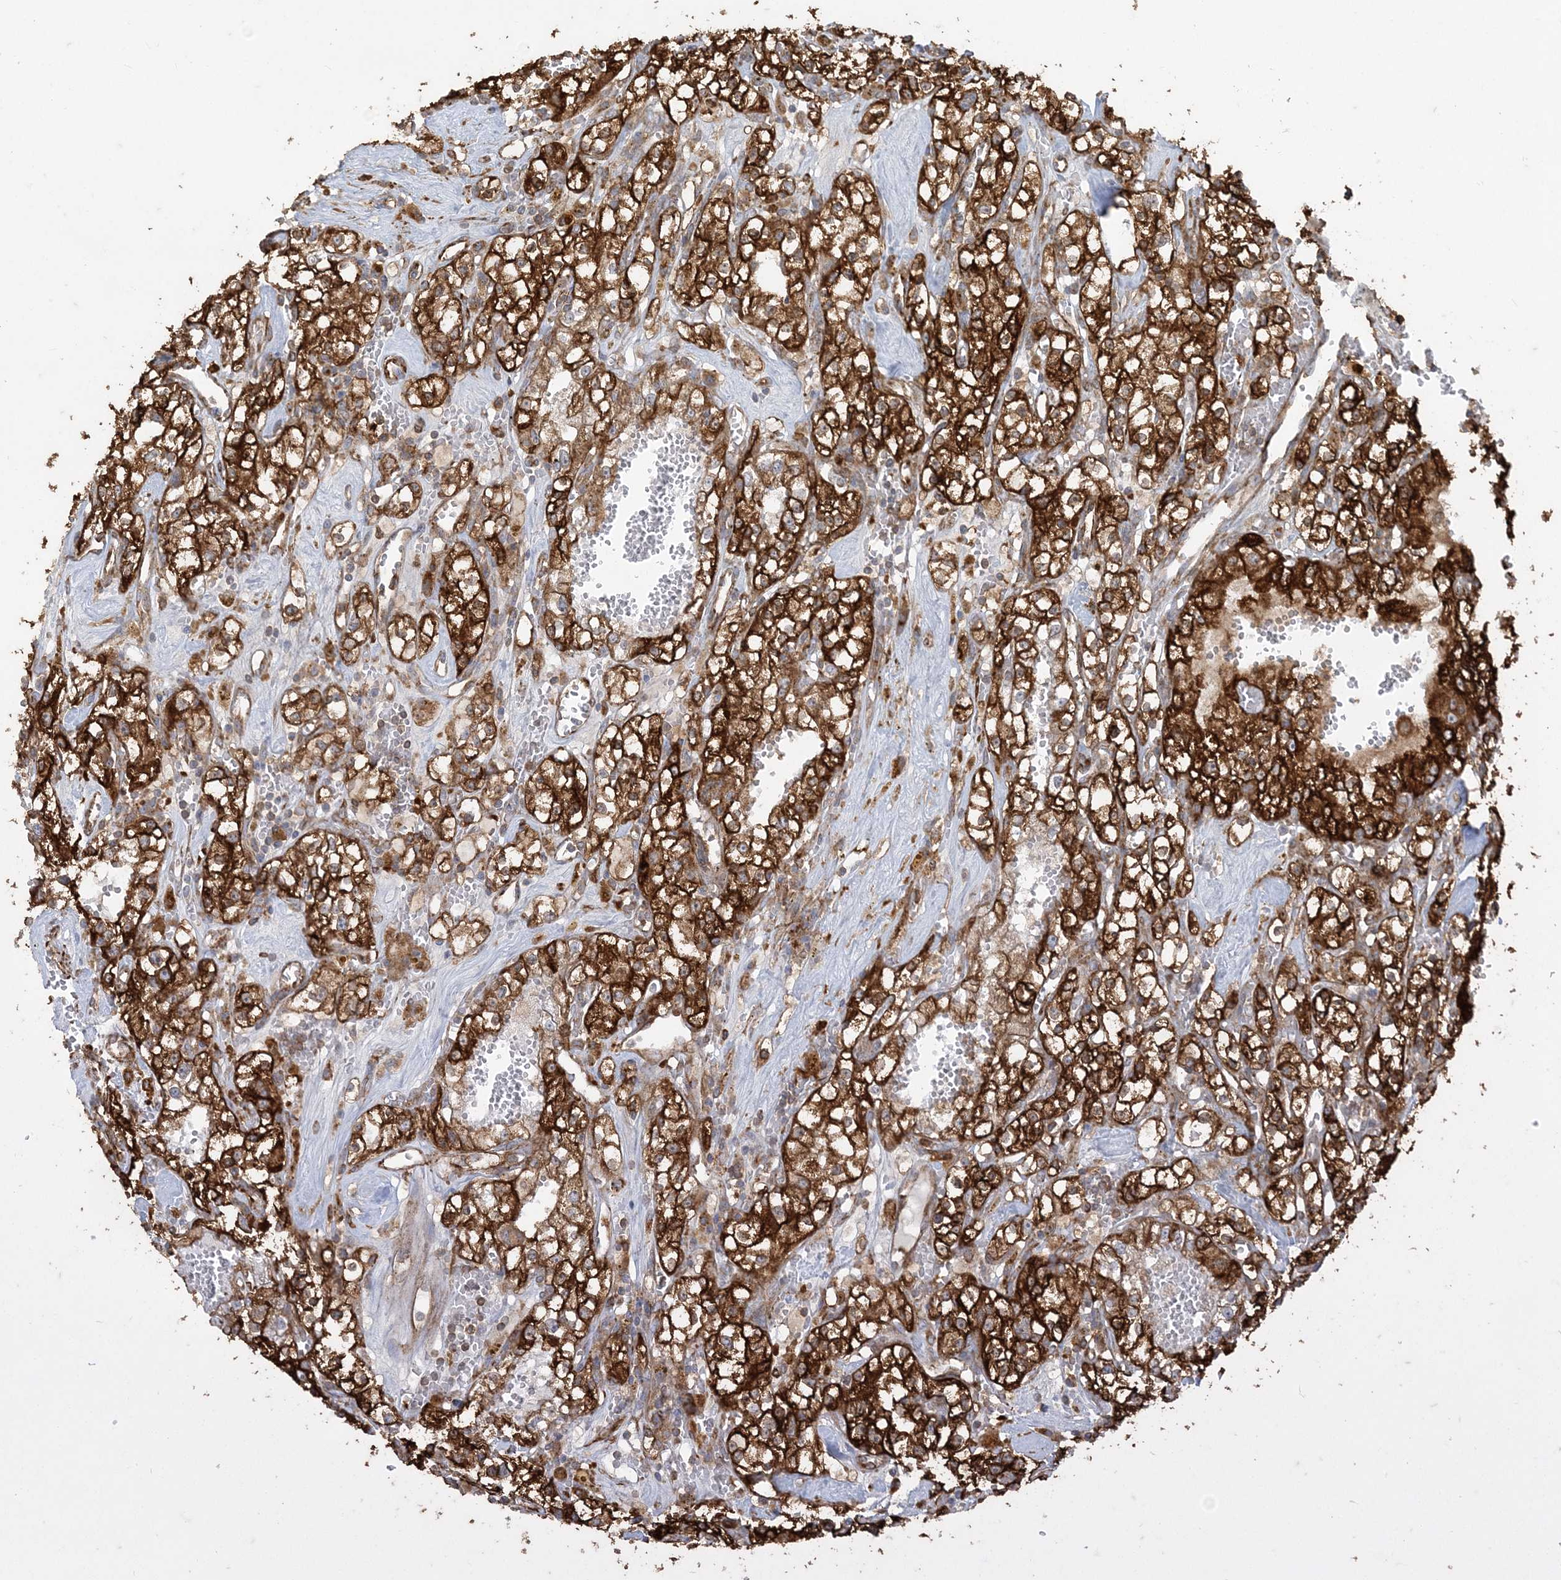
{"staining": {"intensity": "strong", "quantity": ">75%", "location": "cytoplasmic/membranous"}, "tissue": "renal cancer", "cell_type": "Tumor cells", "image_type": "cancer", "snomed": [{"axis": "morphology", "description": "Adenocarcinoma, NOS"}, {"axis": "topography", "description": "Kidney"}], "caption": "An immunohistochemistry histopathology image of neoplastic tissue is shown. Protein staining in brown highlights strong cytoplasmic/membranous positivity in renal cancer (adenocarcinoma) within tumor cells.", "gene": "DERL3", "patient": {"sex": "male", "age": 56}}